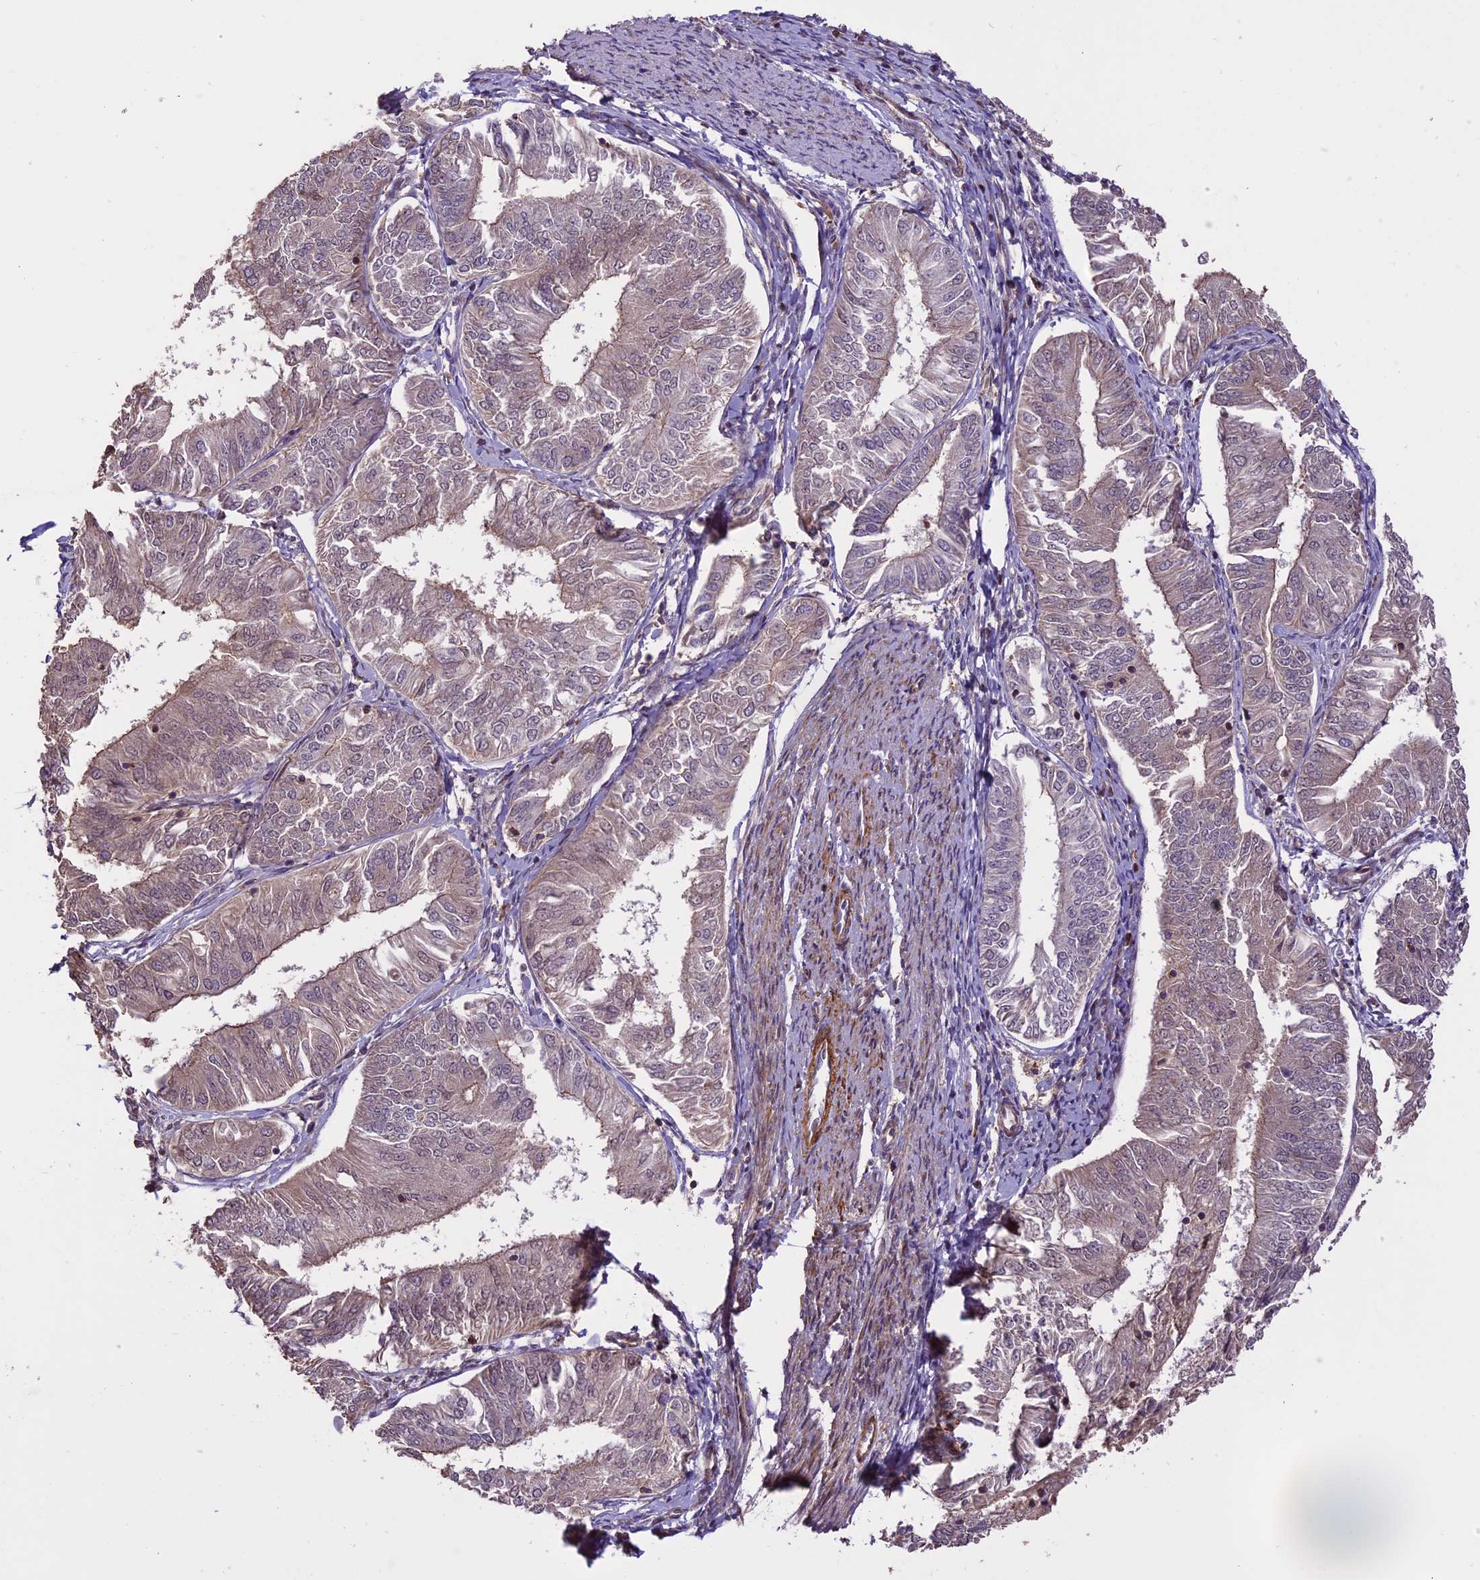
{"staining": {"intensity": "negative", "quantity": "none", "location": "none"}, "tissue": "endometrial cancer", "cell_type": "Tumor cells", "image_type": "cancer", "snomed": [{"axis": "morphology", "description": "Adenocarcinoma, NOS"}, {"axis": "topography", "description": "Endometrium"}], "caption": "High magnification brightfield microscopy of adenocarcinoma (endometrial) stained with DAB (3,3'-diaminobenzidine) (brown) and counterstained with hematoxylin (blue): tumor cells show no significant expression.", "gene": "ENHO", "patient": {"sex": "female", "age": 58}}